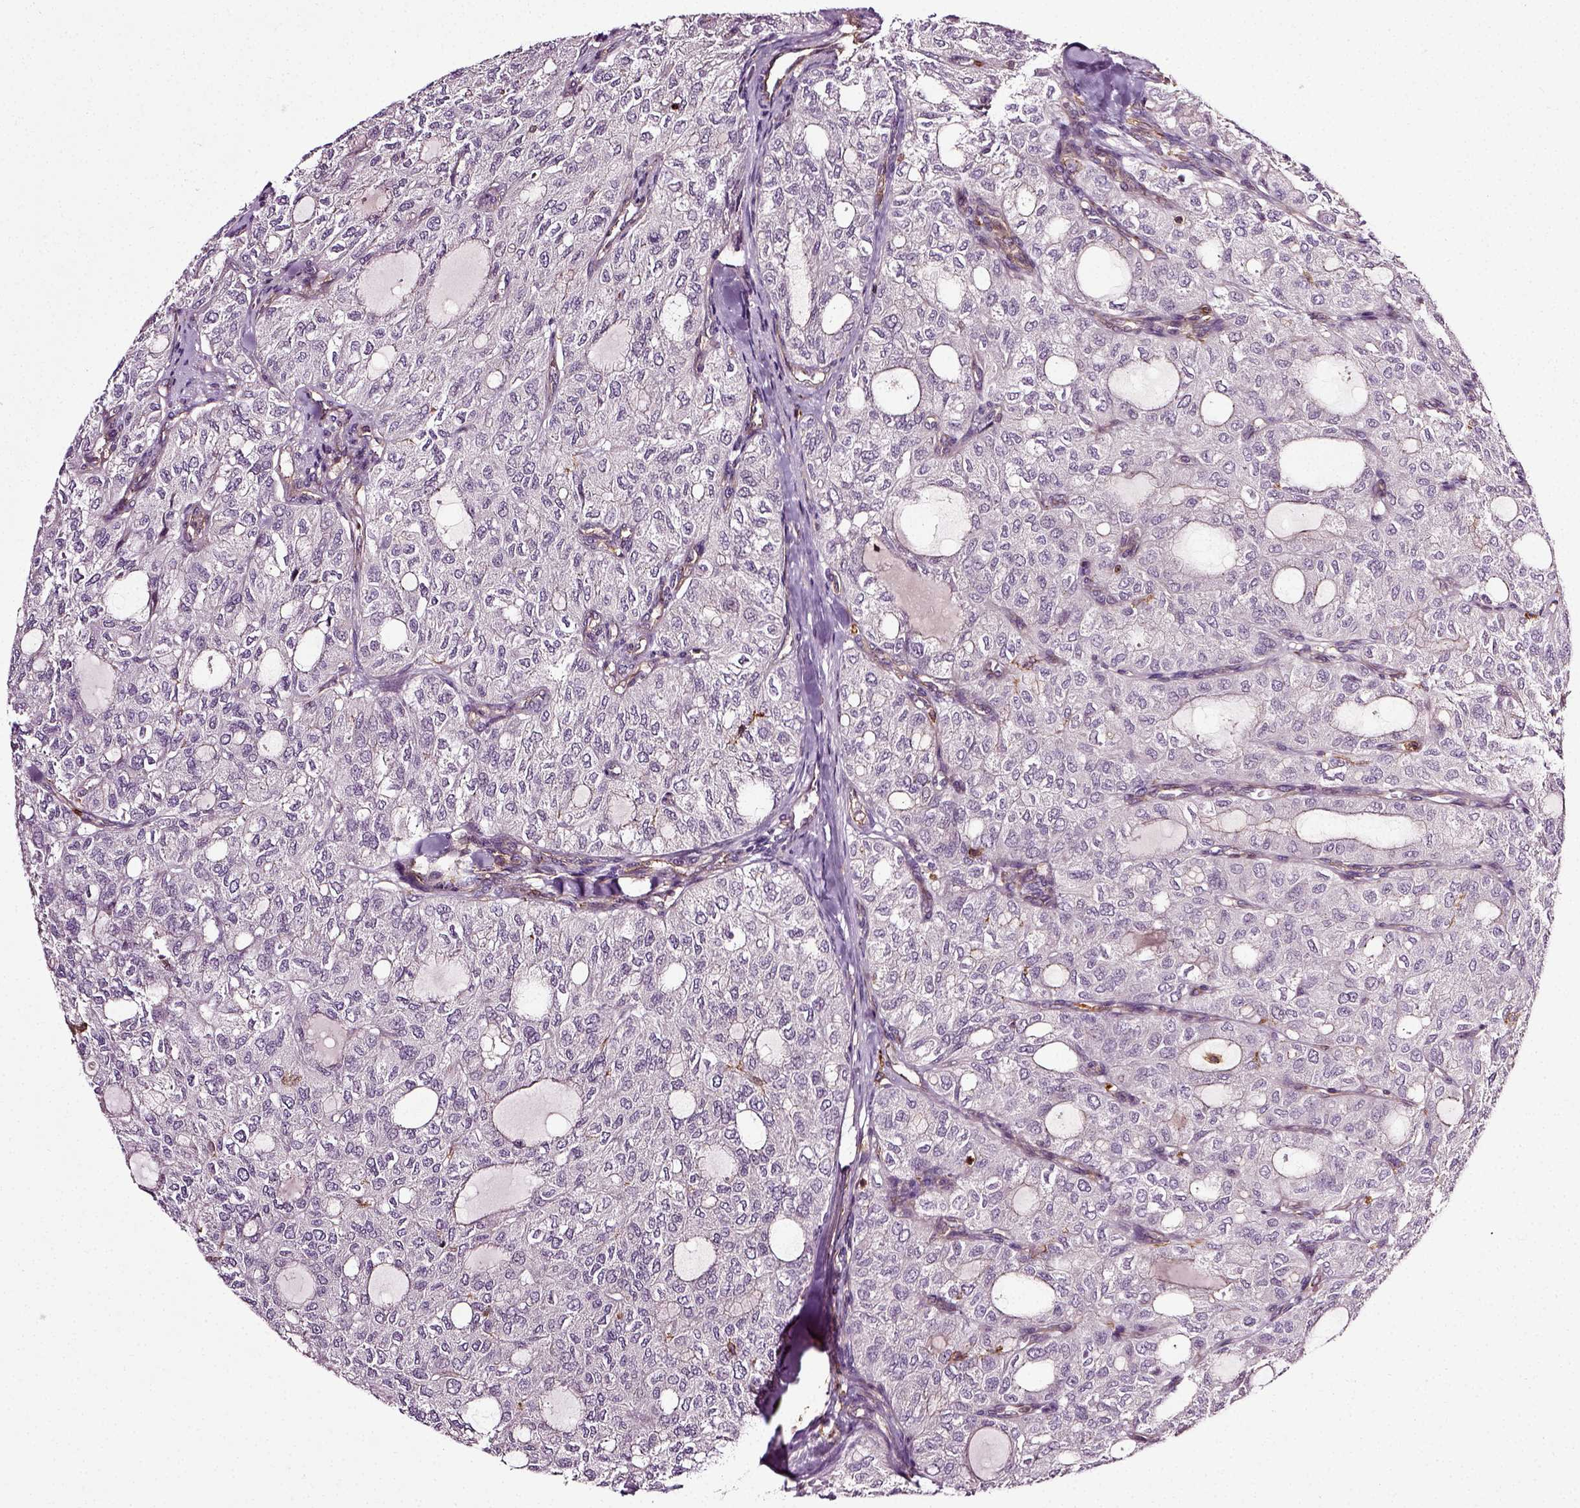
{"staining": {"intensity": "negative", "quantity": "none", "location": "none"}, "tissue": "thyroid cancer", "cell_type": "Tumor cells", "image_type": "cancer", "snomed": [{"axis": "morphology", "description": "Follicular adenoma carcinoma, NOS"}, {"axis": "topography", "description": "Thyroid gland"}], "caption": "Image shows no protein staining in tumor cells of follicular adenoma carcinoma (thyroid) tissue.", "gene": "RHOF", "patient": {"sex": "male", "age": 75}}